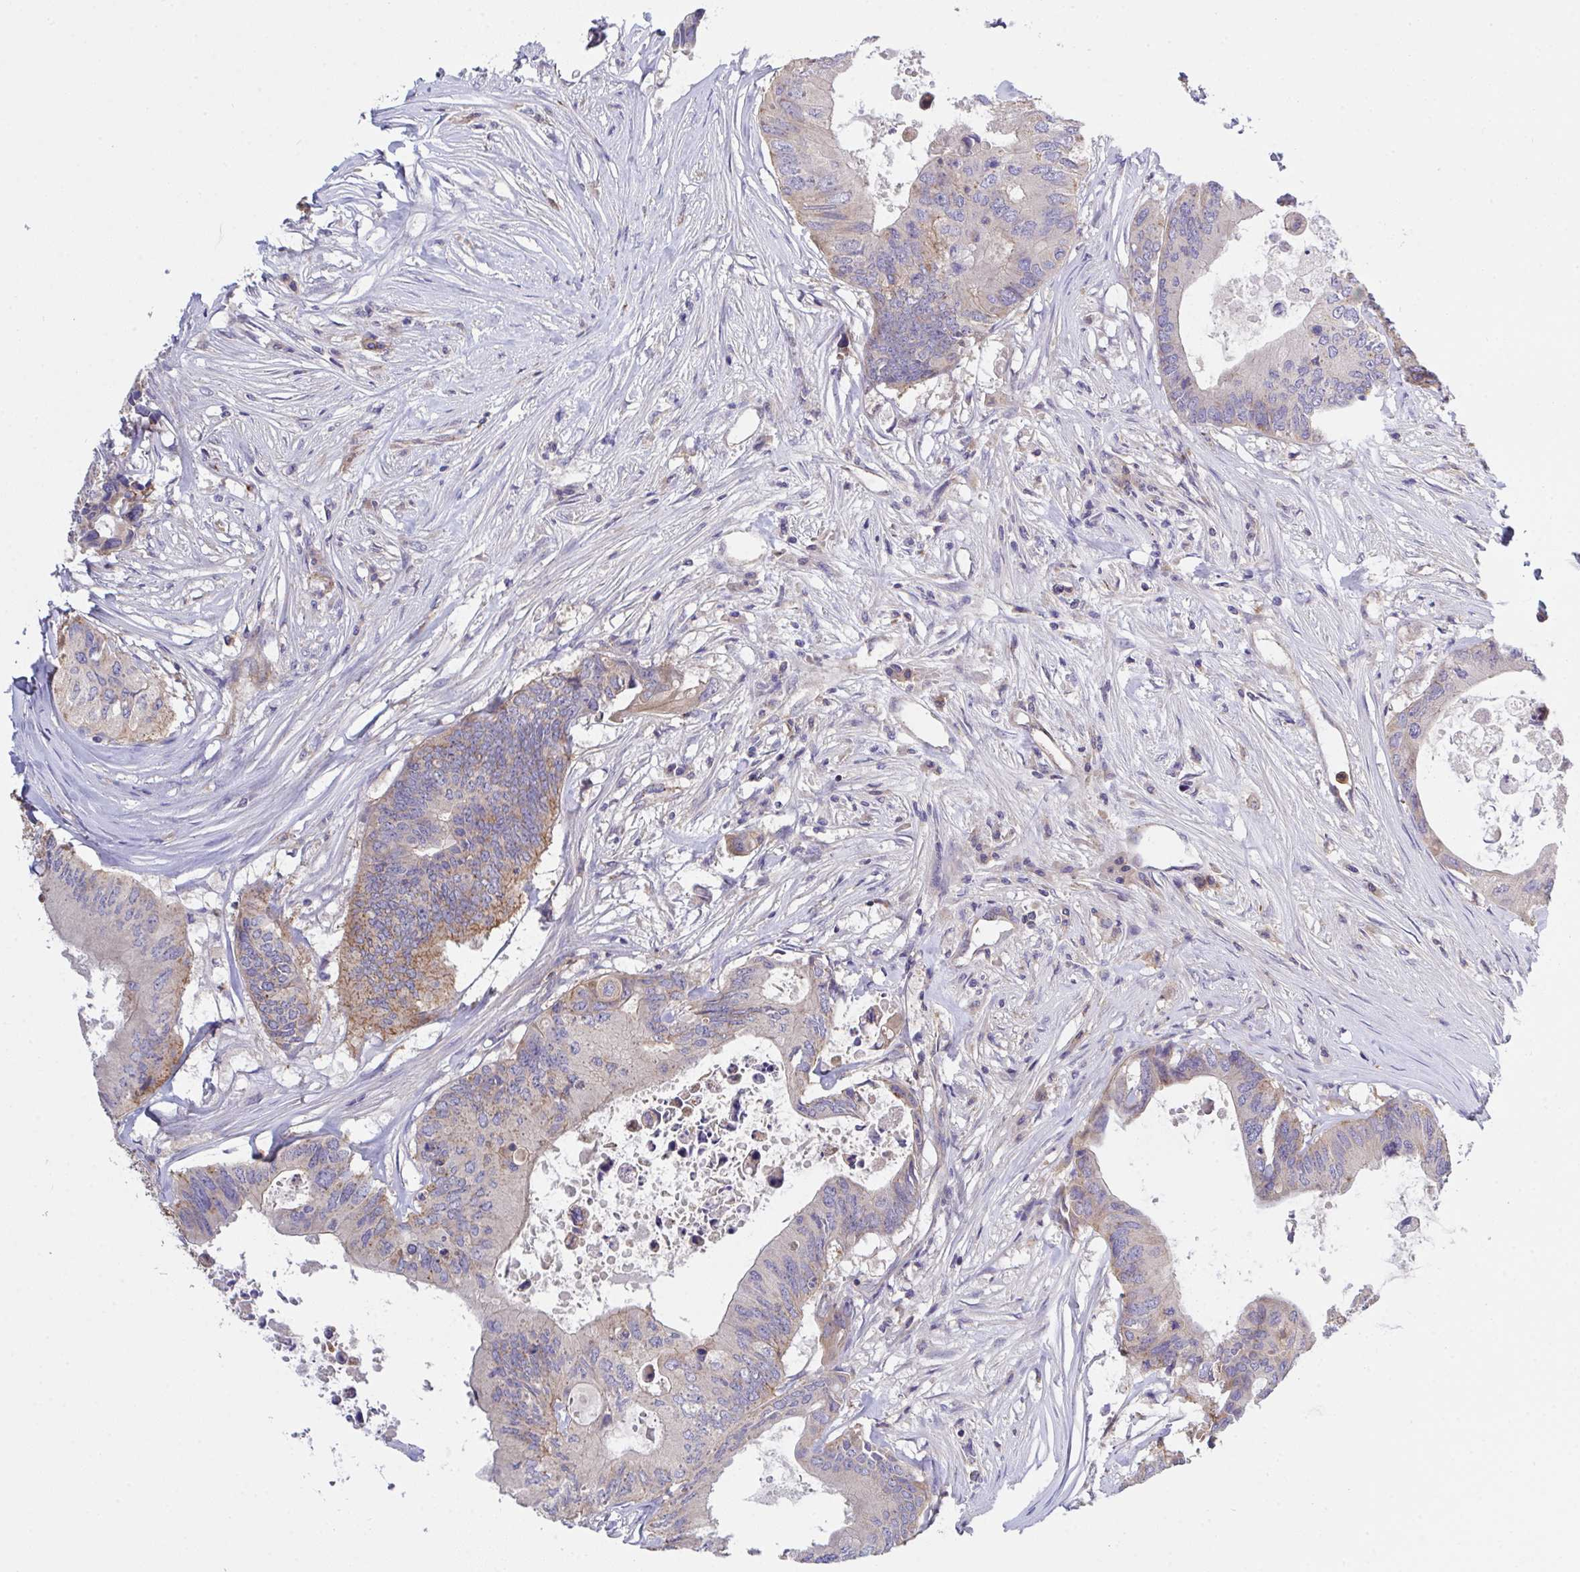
{"staining": {"intensity": "weak", "quantity": "<25%", "location": "cytoplasmic/membranous"}, "tissue": "colorectal cancer", "cell_type": "Tumor cells", "image_type": "cancer", "snomed": [{"axis": "morphology", "description": "Adenocarcinoma, NOS"}, {"axis": "topography", "description": "Colon"}], "caption": "Adenocarcinoma (colorectal) was stained to show a protein in brown. There is no significant positivity in tumor cells.", "gene": "C4orf36", "patient": {"sex": "male", "age": 71}}